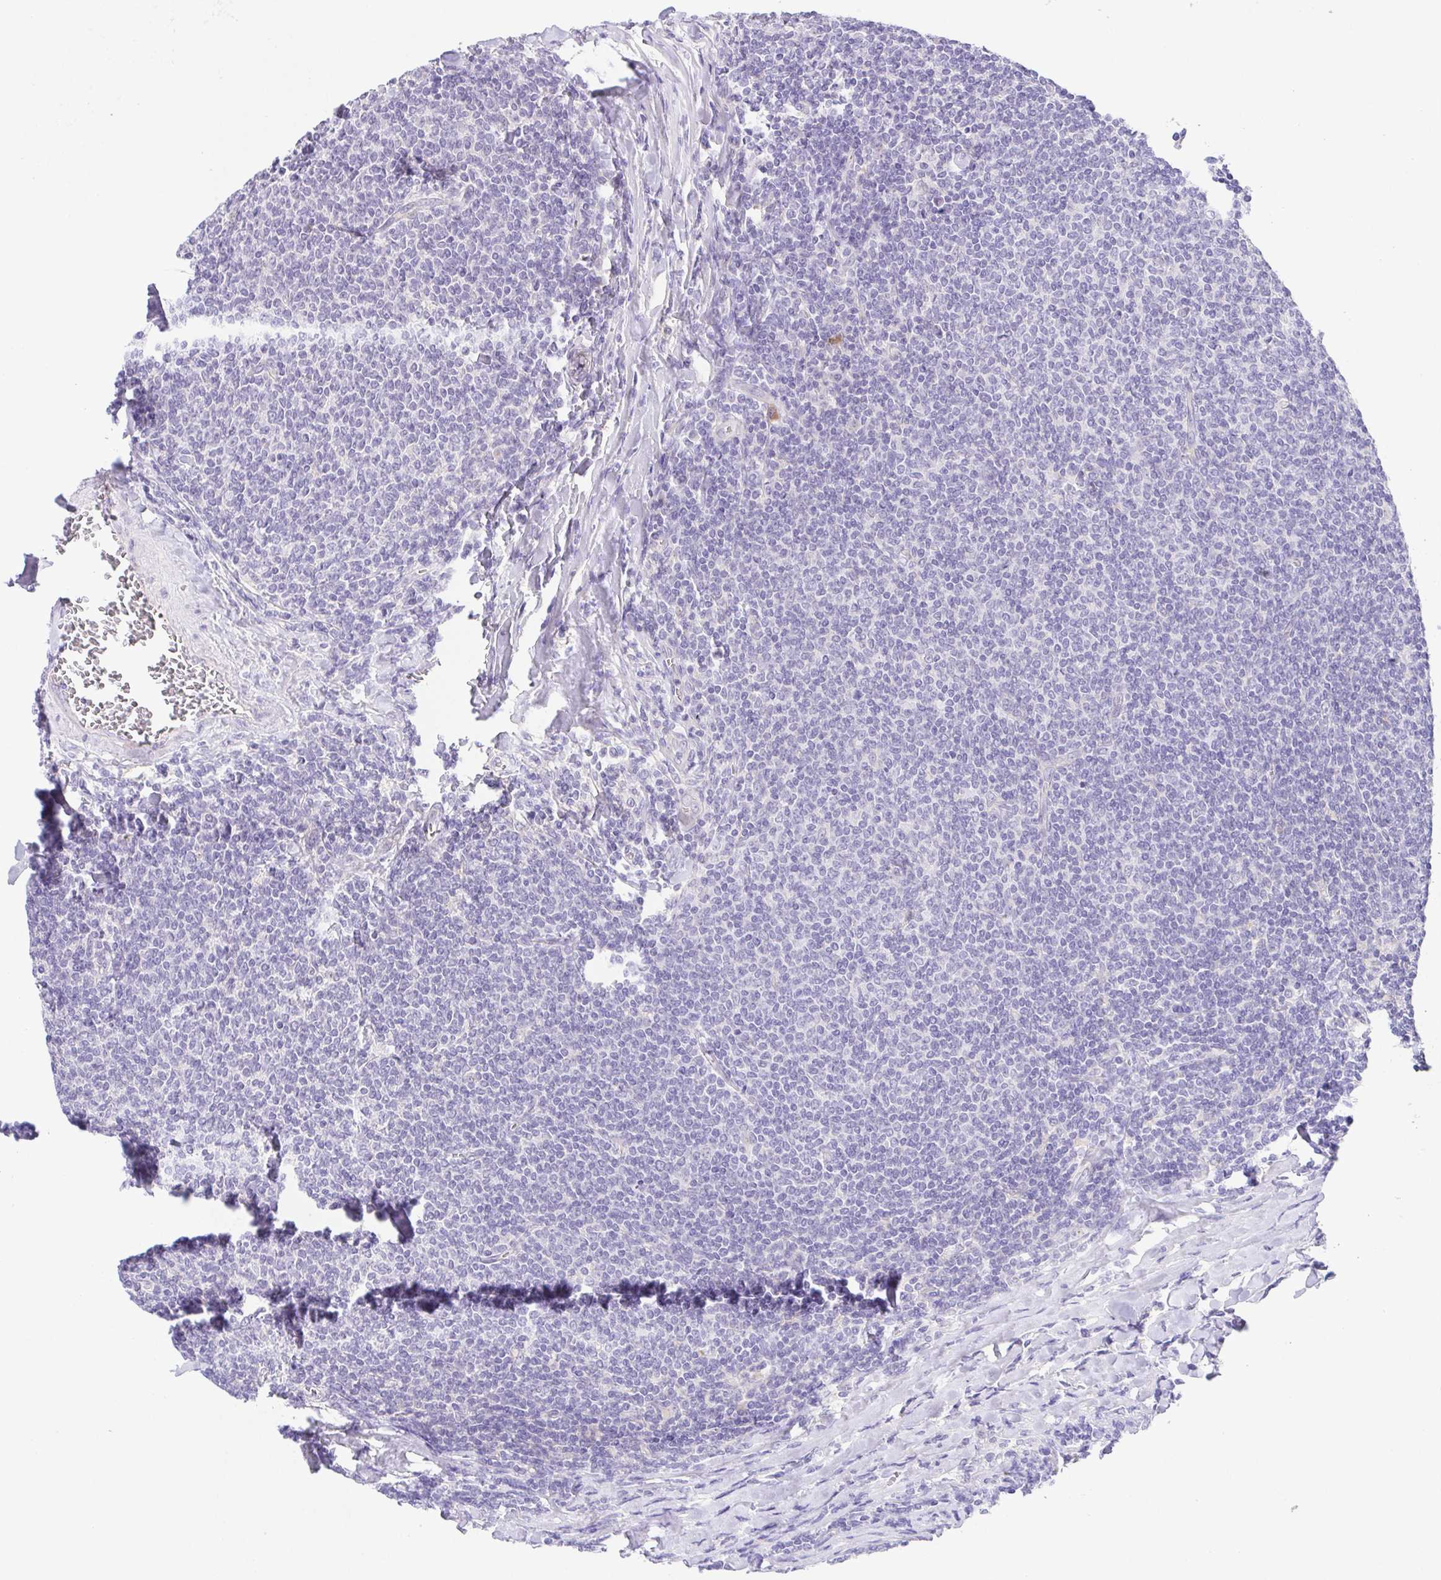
{"staining": {"intensity": "negative", "quantity": "none", "location": "none"}, "tissue": "lymphoma", "cell_type": "Tumor cells", "image_type": "cancer", "snomed": [{"axis": "morphology", "description": "Malignant lymphoma, non-Hodgkin's type, Low grade"}, {"axis": "topography", "description": "Lymph node"}], "caption": "Protein analysis of low-grade malignant lymphoma, non-Hodgkin's type exhibits no significant staining in tumor cells.", "gene": "KRTDAP", "patient": {"sex": "male", "age": 52}}